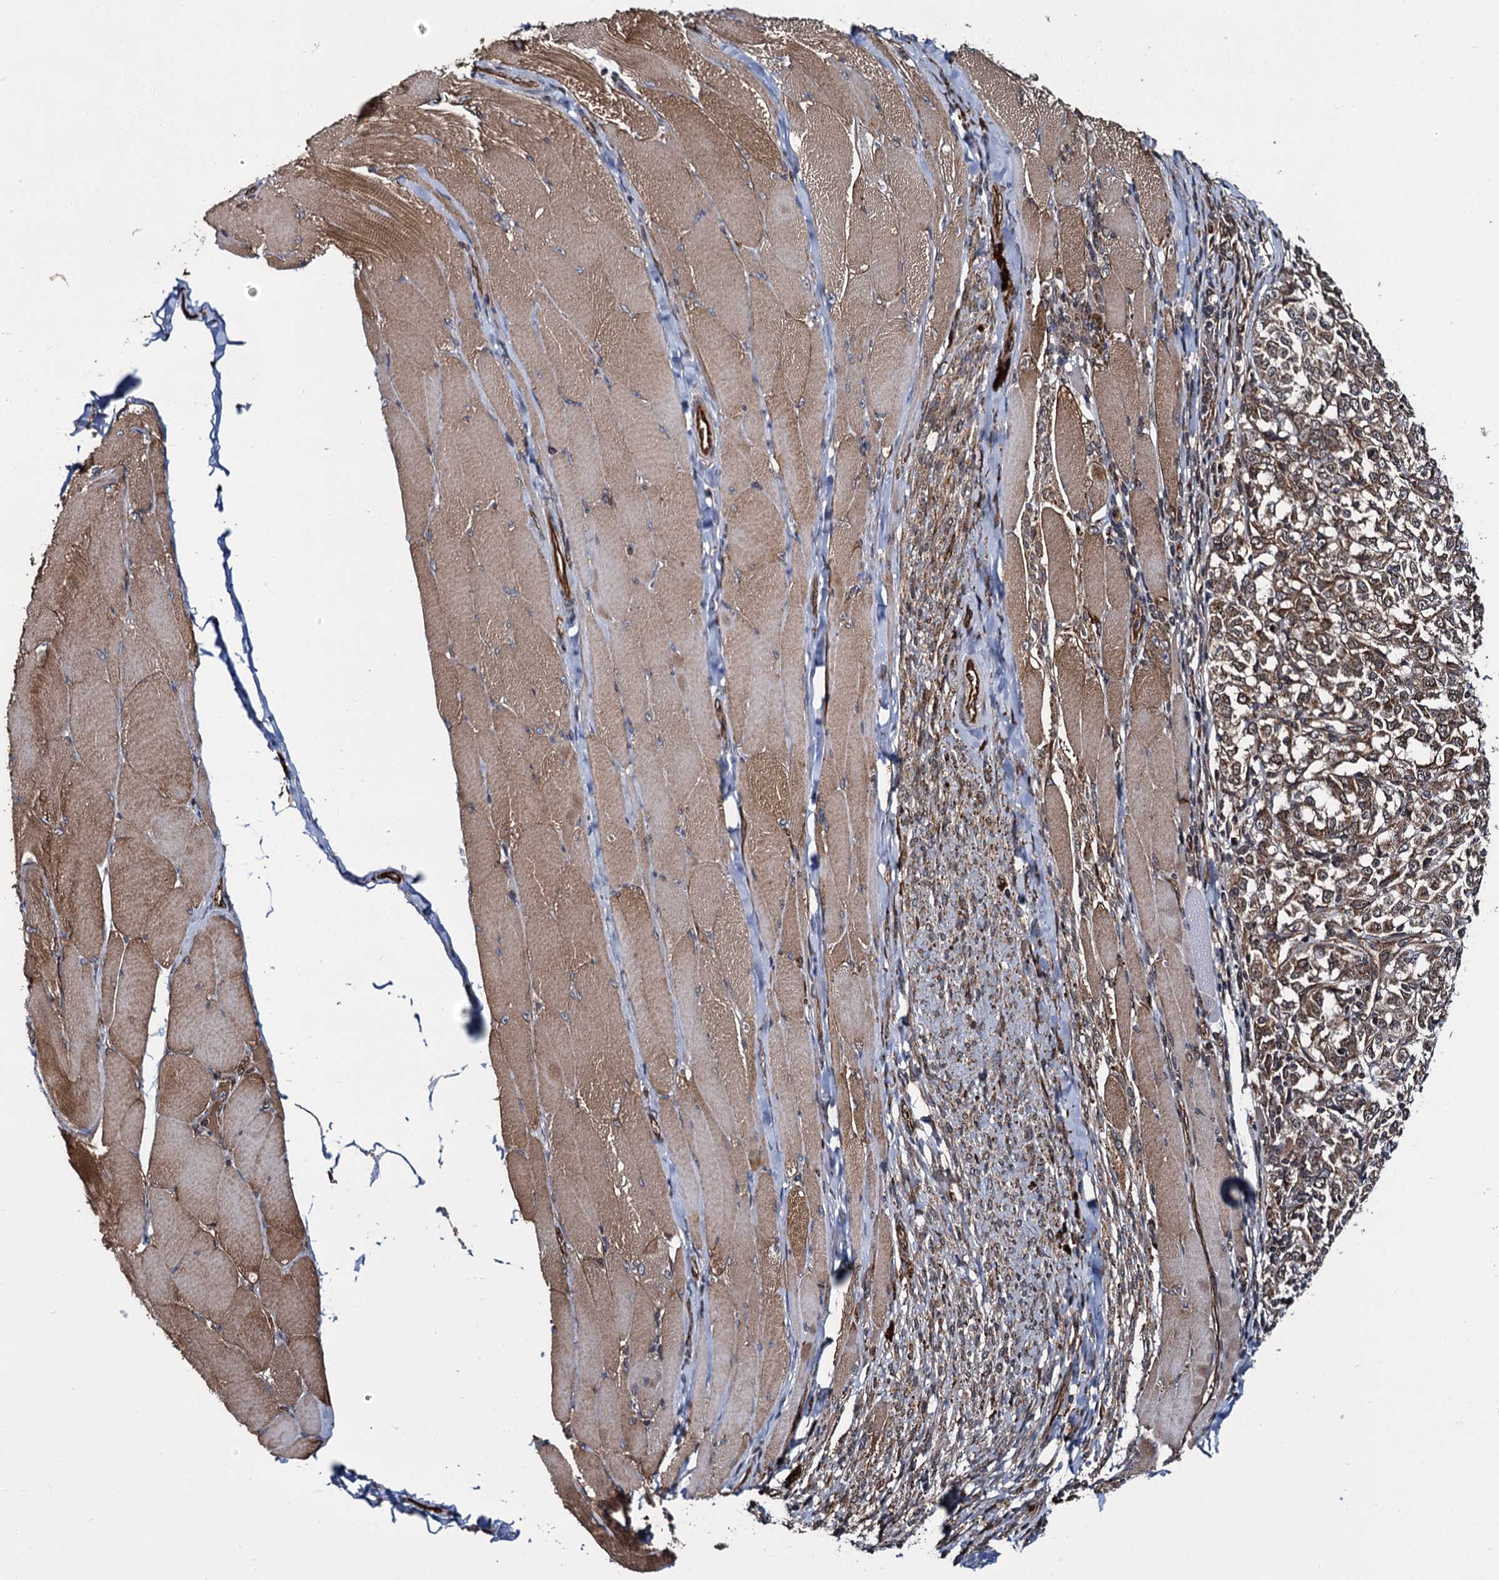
{"staining": {"intensity": "moderate", "quantity": ">75%", "location": "cytoplasmic/membranous"}, "tissue": "melanoma", "cell_type": "Tumor cells", "image_type": "cancer", "snomed": [{"axis": "morphology", "description": "Malignant melanoma, NOS"}, {"axis": "topography", "description": "Skin"}], "caption": "Protein expression analysis of melanoma shows moderate cytoplasmic/membranous staining in about >75% of tumor cells.", "gene": "ZFYVE19", "patient": {"sex": "female", "age": 72}}